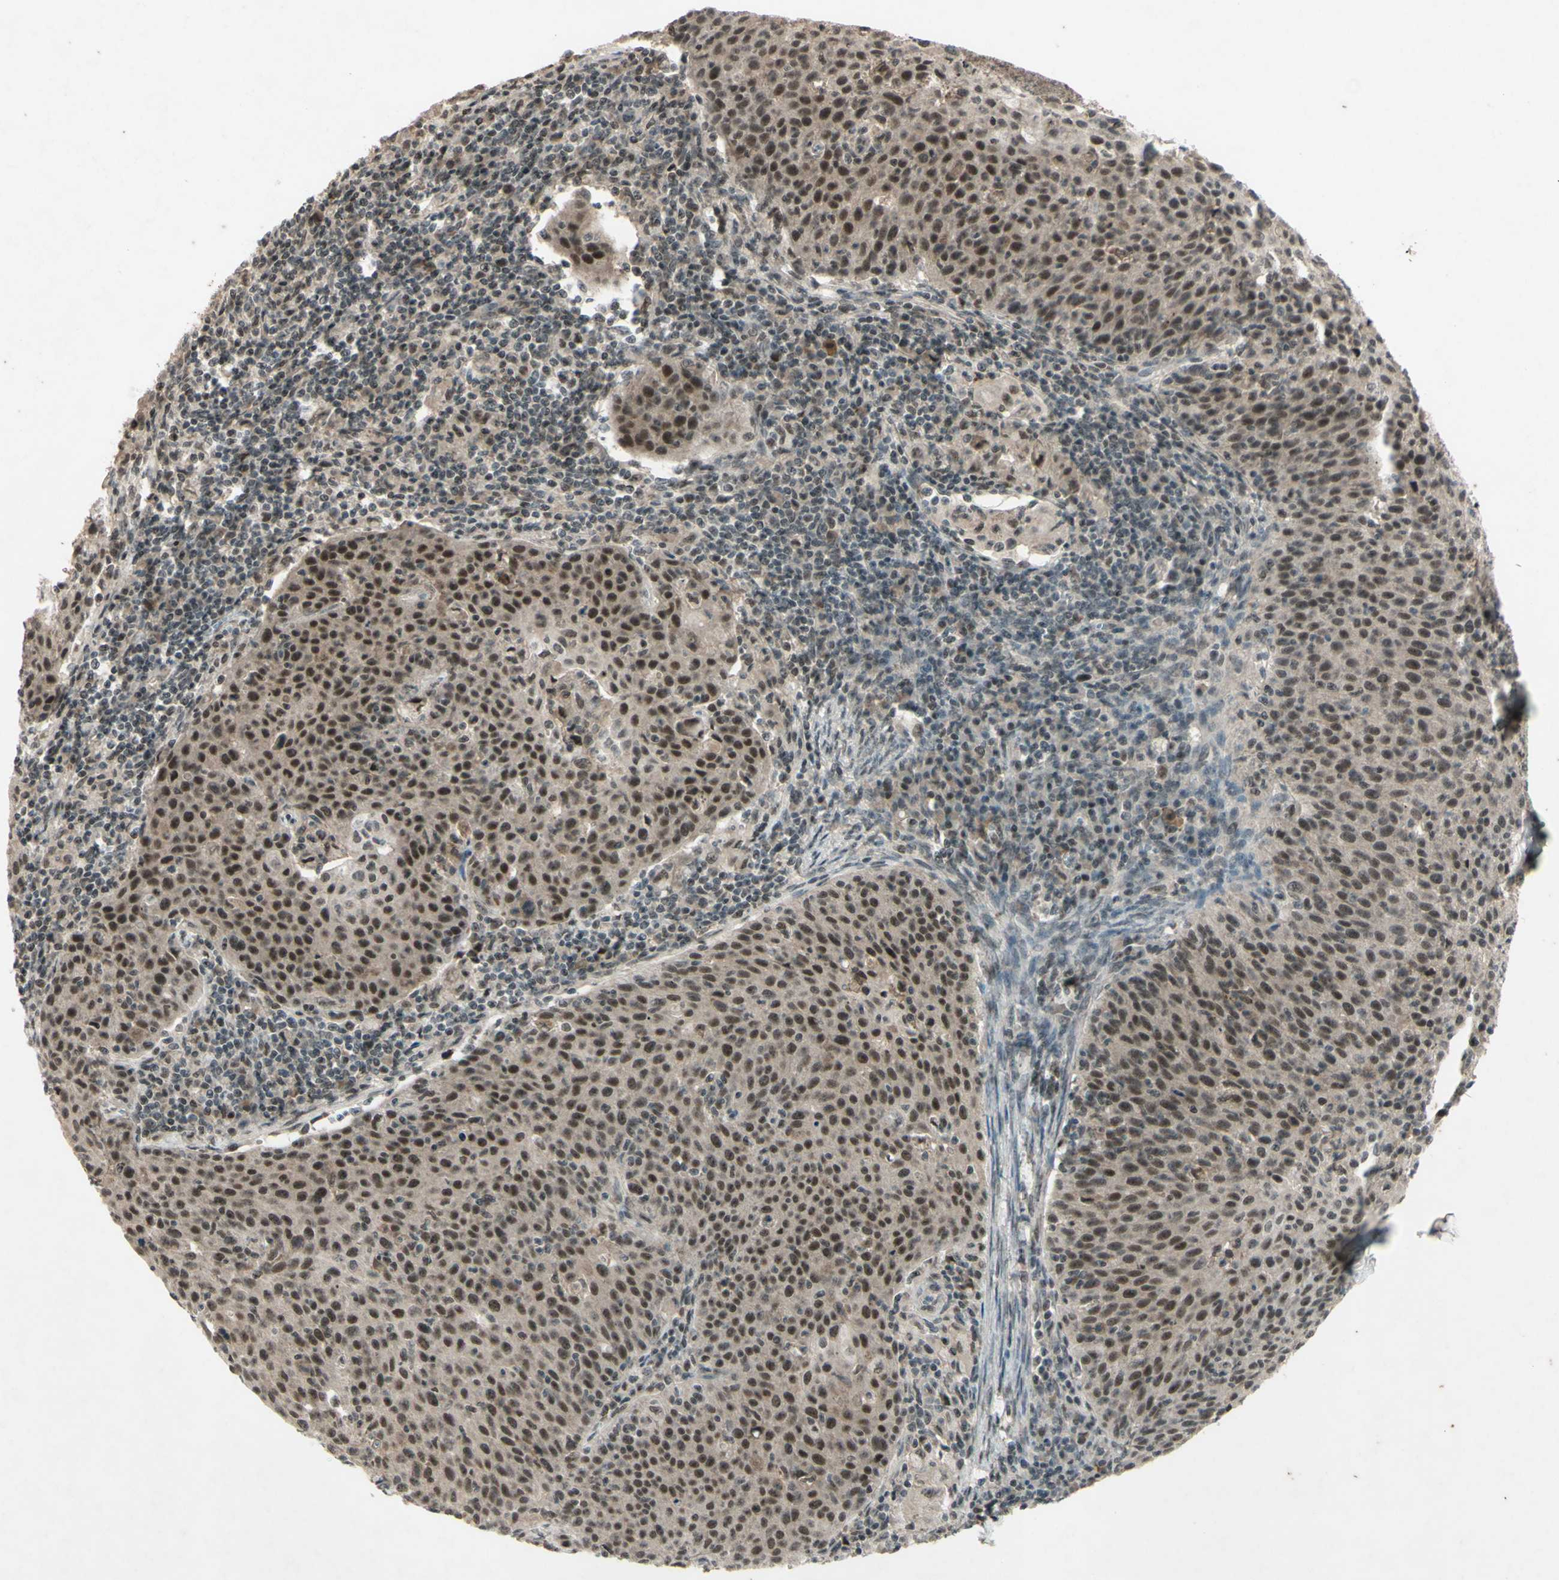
{"staining": {"intensity": "moderate", "quantity": ">75%", "location": "cytoplasmic/membranous,nuclear"}, "tissue": "cervical cancer", "cell_type": "Tumor cells", "image_type": "cancer", "snomed": [{"axis": "morphology", "description": "Squamous cell carcinoma, NOS"}, {"axis": "topography", "description": "Cervix"}], "caption": "Protein staining displays moderate cytoplasmic/membranous and nuclear expression in about >75% of tumor cells in cervical cancer (squamous cell carcinoma). The staining was performed using DAB to visualize the protein expression in brown, while the nuclei were stained in blue with hematoxylin (Magnification: 20x).", "gene": "SNW1", "patient": {"sex": "female", "age": 38}}